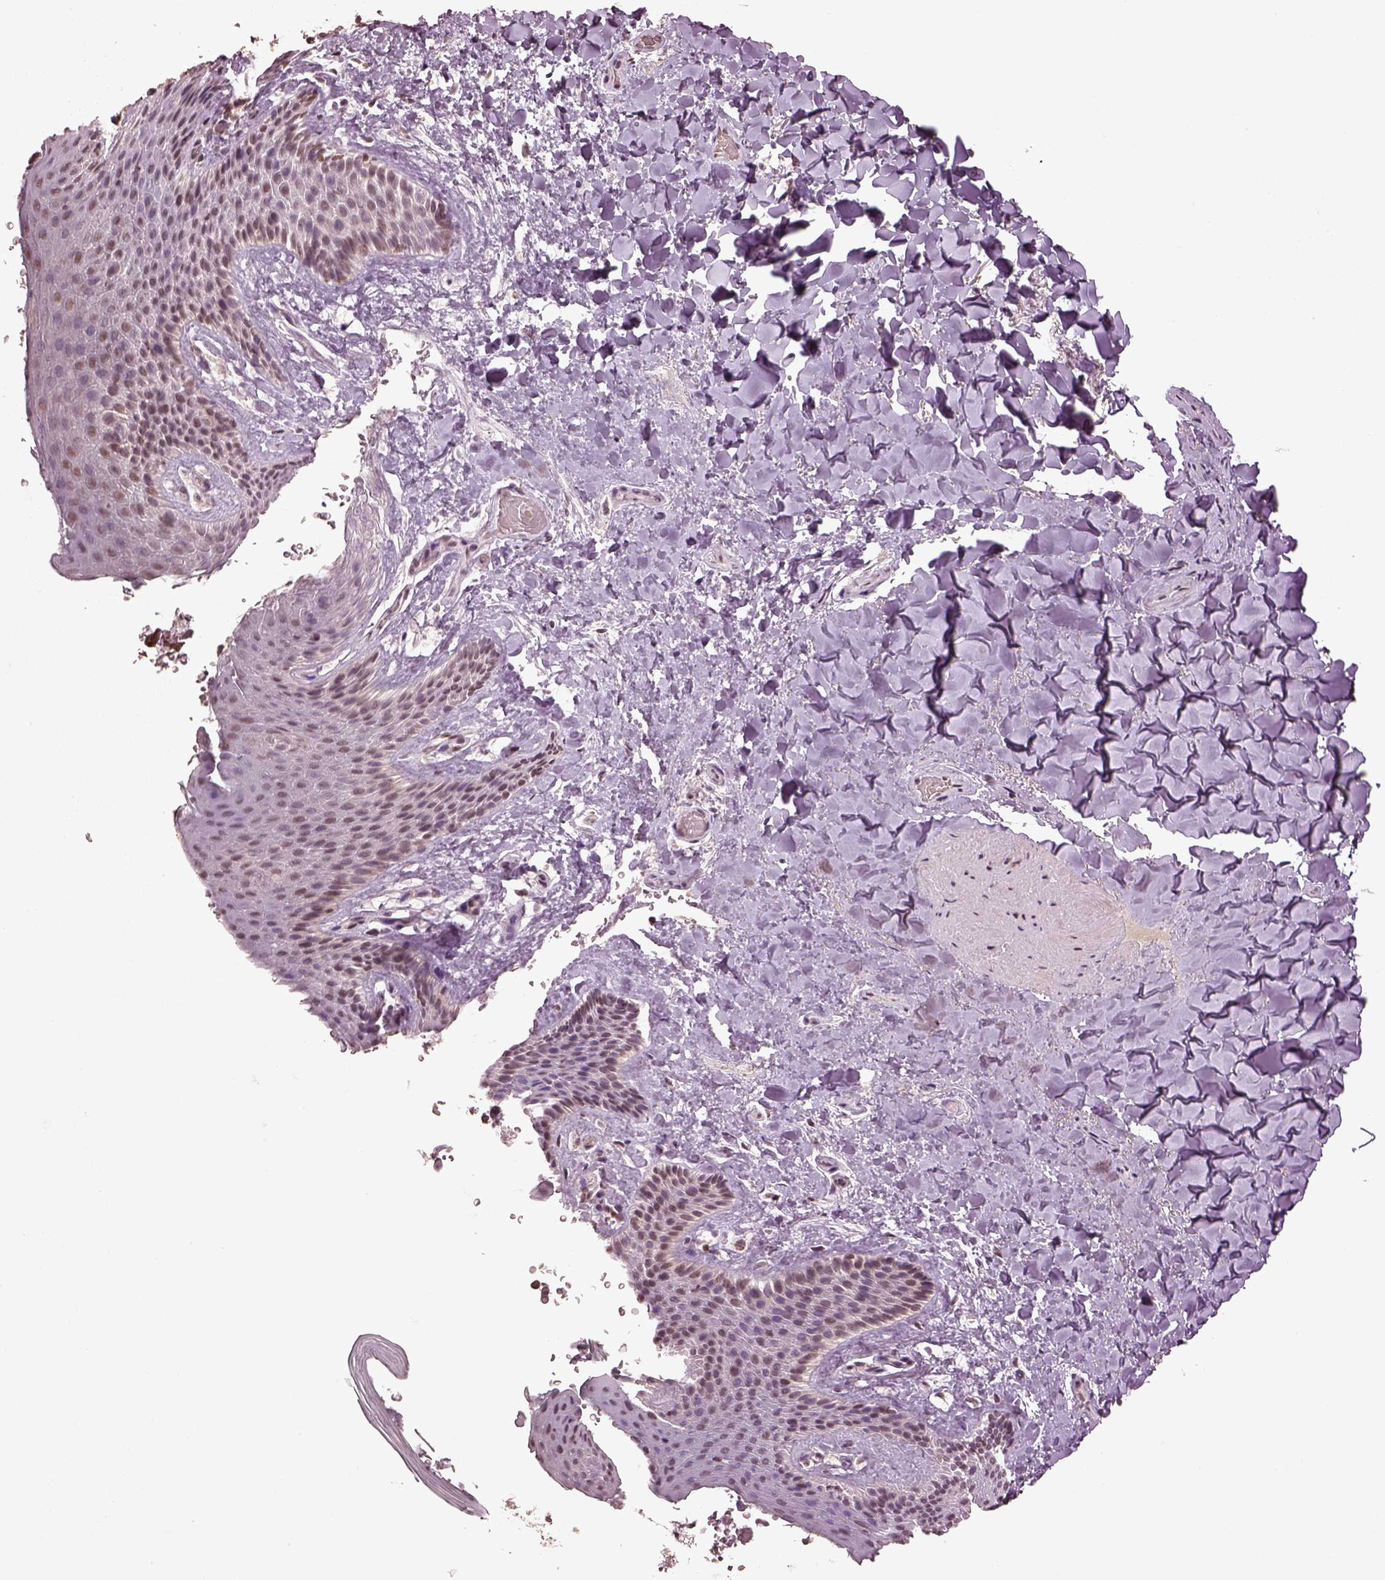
{"staining": {"intensity": "weak", "quantity": "<25%", "location": "nuclear"}, "tissue": "skin", "cell_type": "Epidermal cells", "image_type": "normal", "snomed": [{"axis": "morphology", "description": "Normal tissue, NOS"}, {"axis": "topography", "description": "Anal"}], "caption": "A histopathology image of human skin is negative for staining in epidermal cells. (DAB immunohistochemistry (IHC), high magnification).", "gene": "GRM4", "patient": {"sex": "male", "age": 36}}